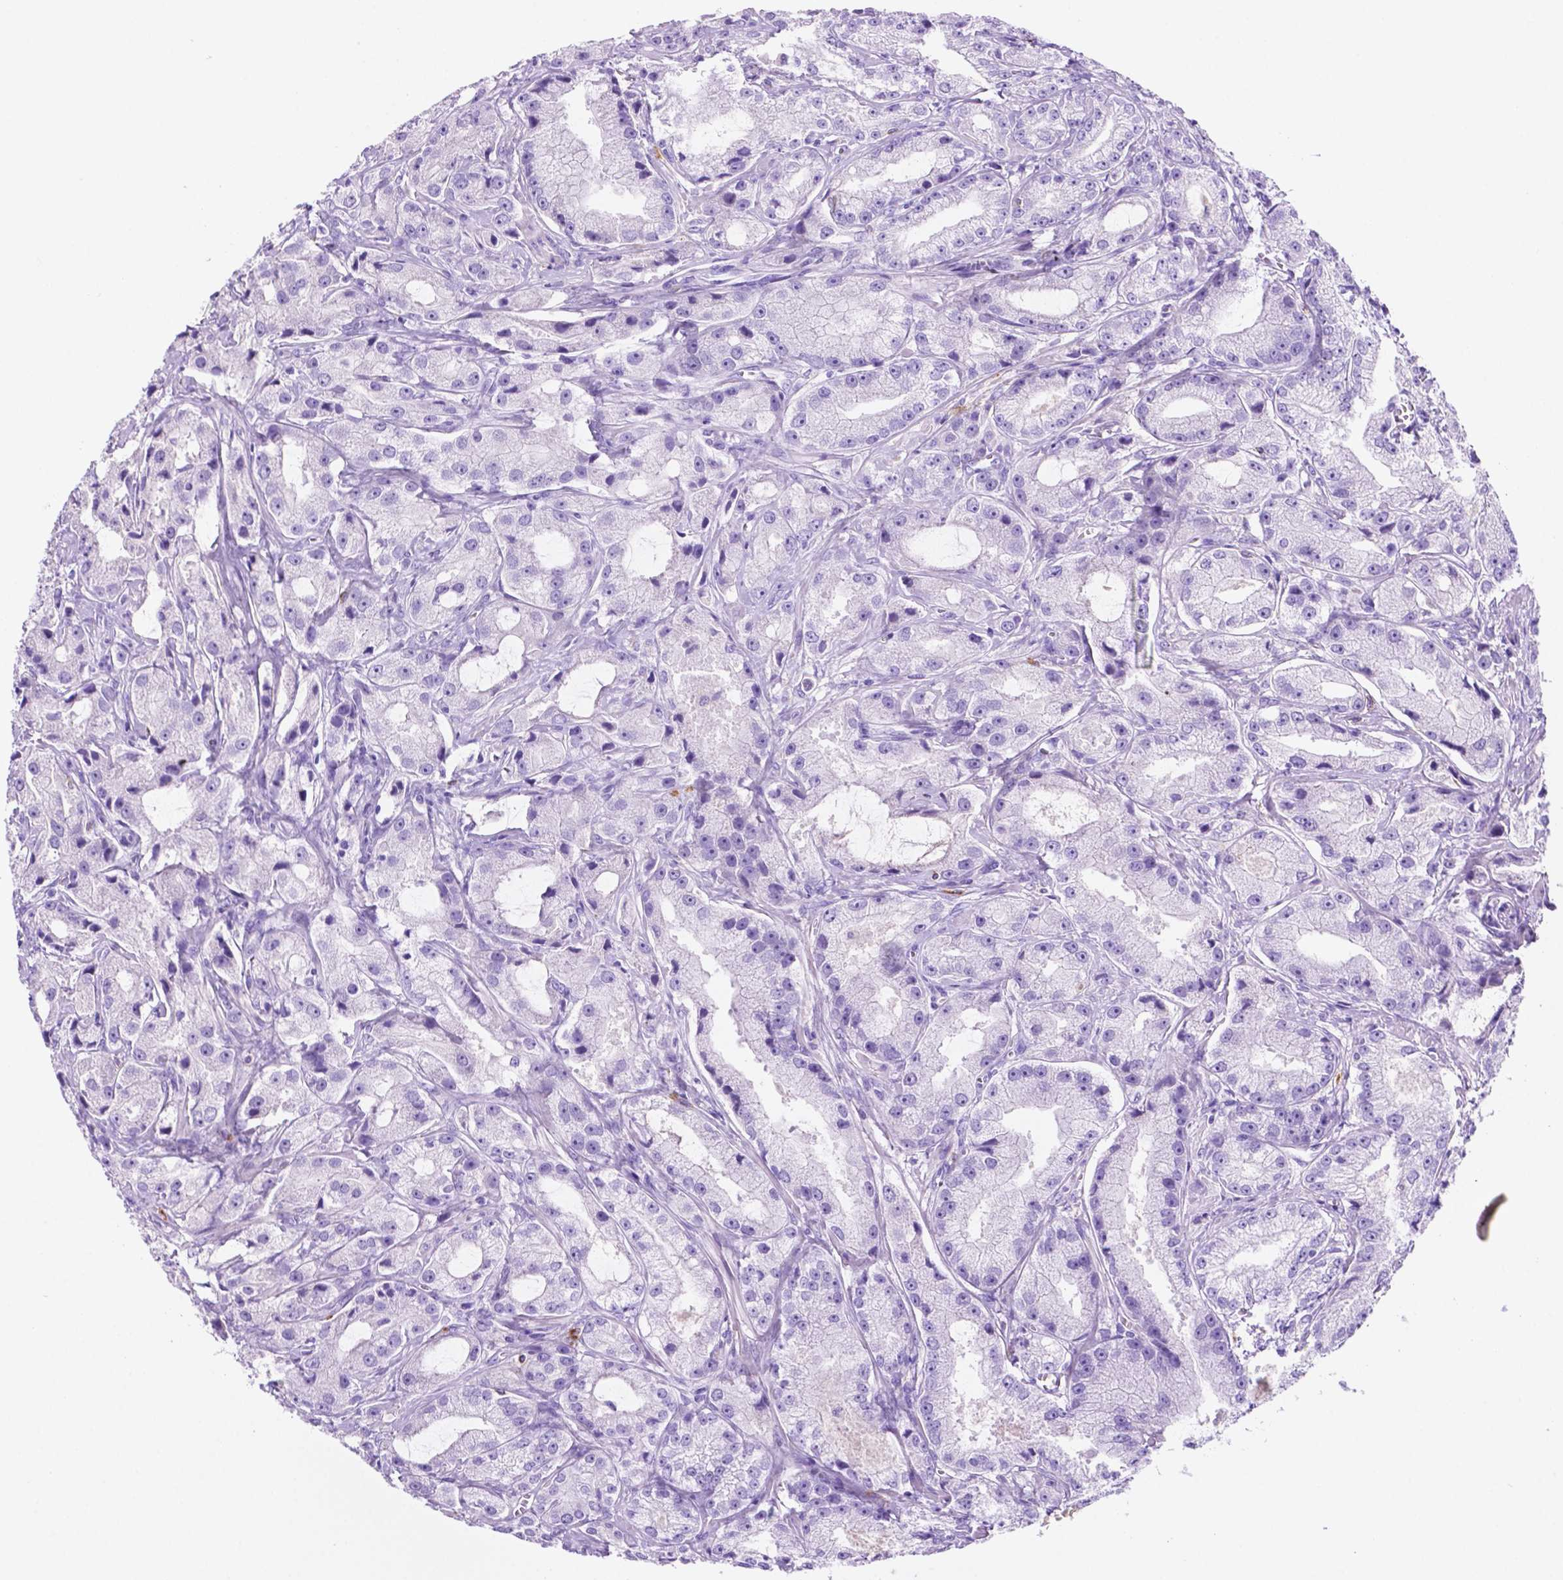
{"staining": {"intensity": "negative", "quantity": "none", "location": "none"}, "tissue": "prostate cancer", "cell_type": "Tumor cells", "image_type": "cancer", "snomed": [{"axis": "morphology", "description": "Adenocarcinoma, High grade"}, {"axis": "topography", "description": "Prostate"}], "caption": "Immunohistochemical staining of prostate cancer displays no significant staining in tumor cells. The staining was performed using DAB to visualize the protein expression in brown, while the nuclei were stained in blue with hematoxylin (Magnification: 20x).", "gene": "FOXB2", "patient": {"sex": "male", "age": 64}}